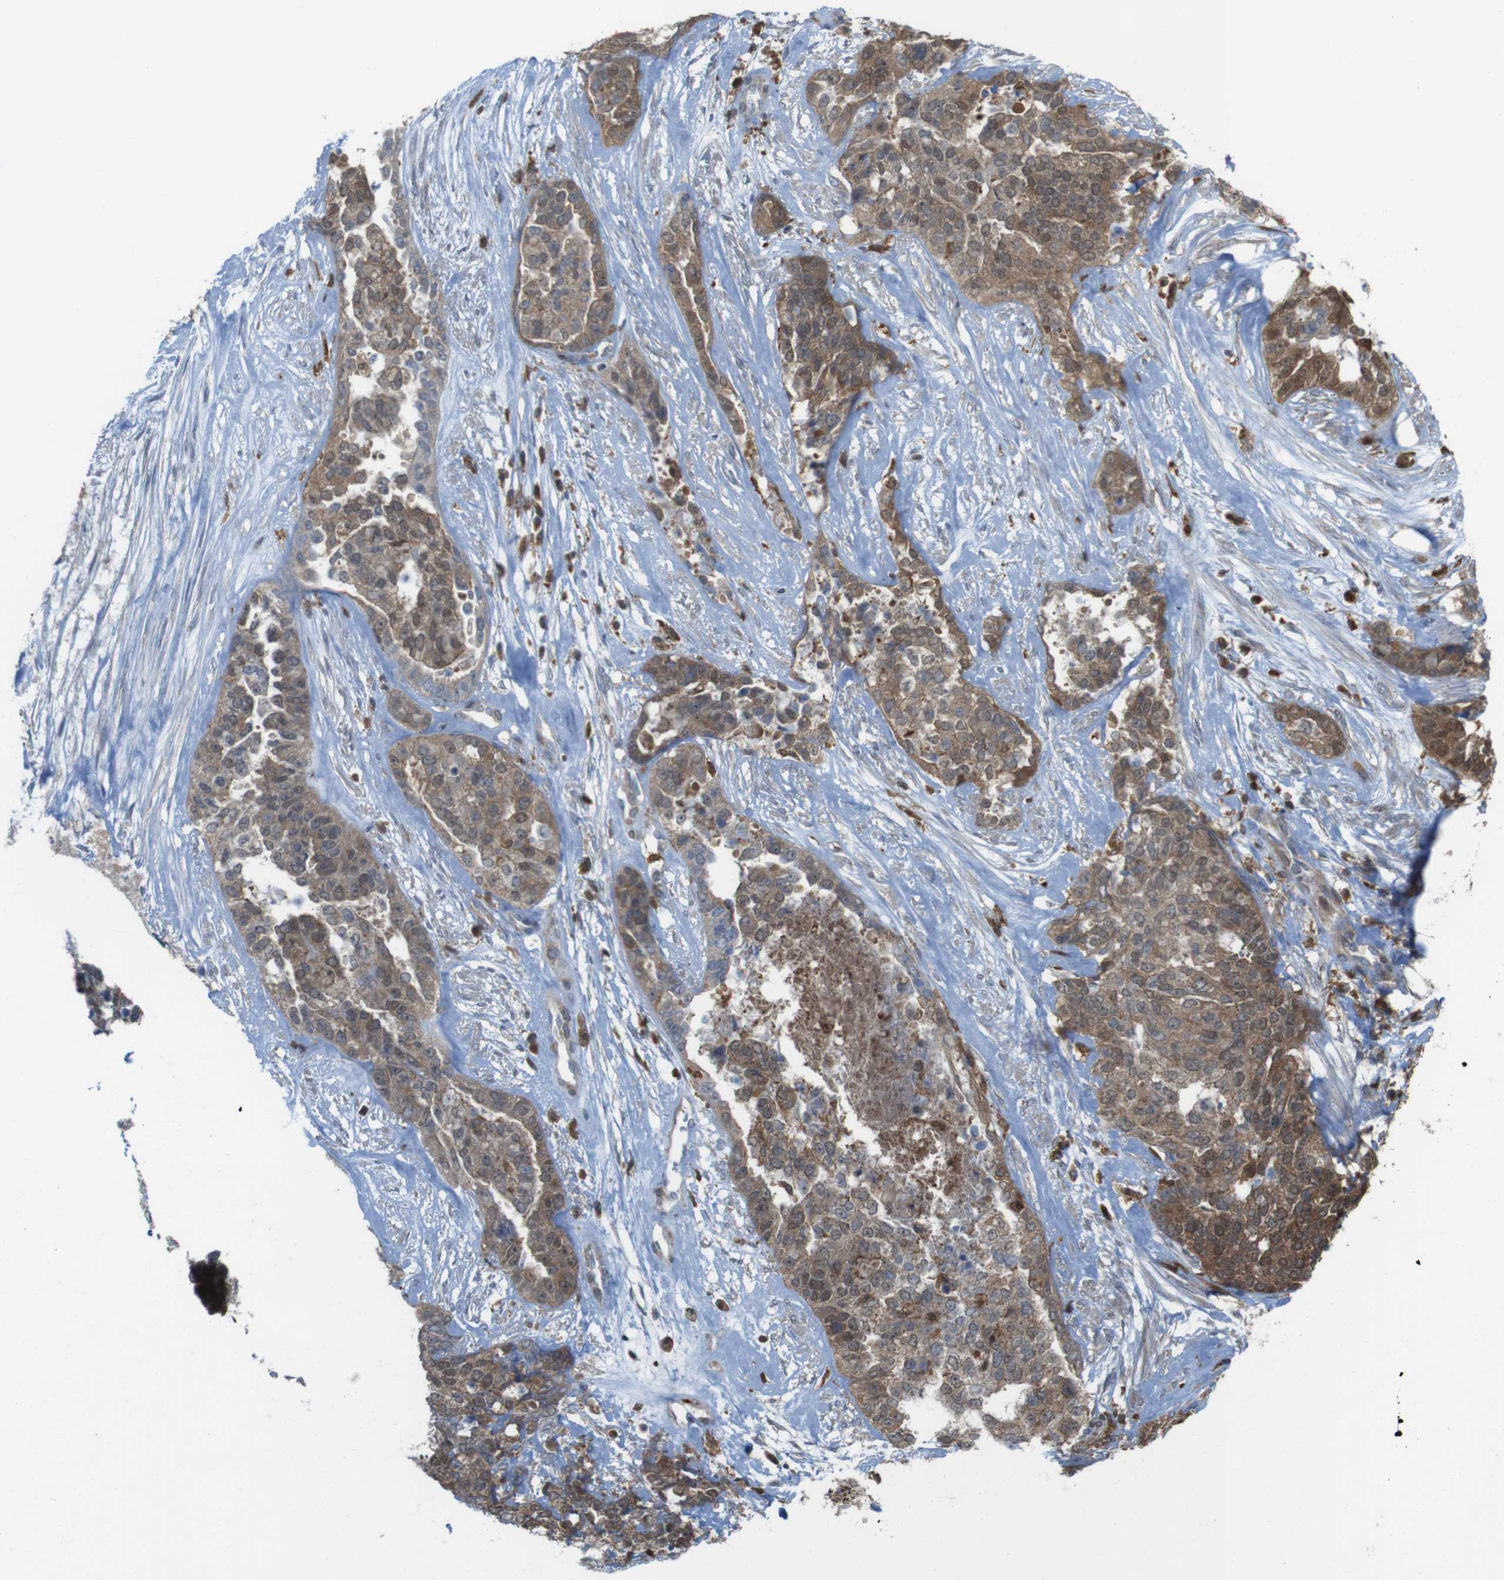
{"staining": {"intensity": "moderate", "quantity": ">75%", "location": "cytoplasmic/membranous"}, "tissue": "ovarian cancer", "cell_type": "Tumor cells", "image_type": "cancer", "snomed": [{"axis": "morphology", "description": "Cystadenocarcinoma, serous, NOS"}, {"axis": "topography", "description": "Ovary"}], "caption": "About >75% of tumor cells in human serous cystadenocarcinoma (ovarian) demonstrate moderate cytoplasmic/membranous protein positivity as visualized by brown immunohistochemical staining.", "gene": "PRKCD", "patient": {"sex": "female", "age": 44}}